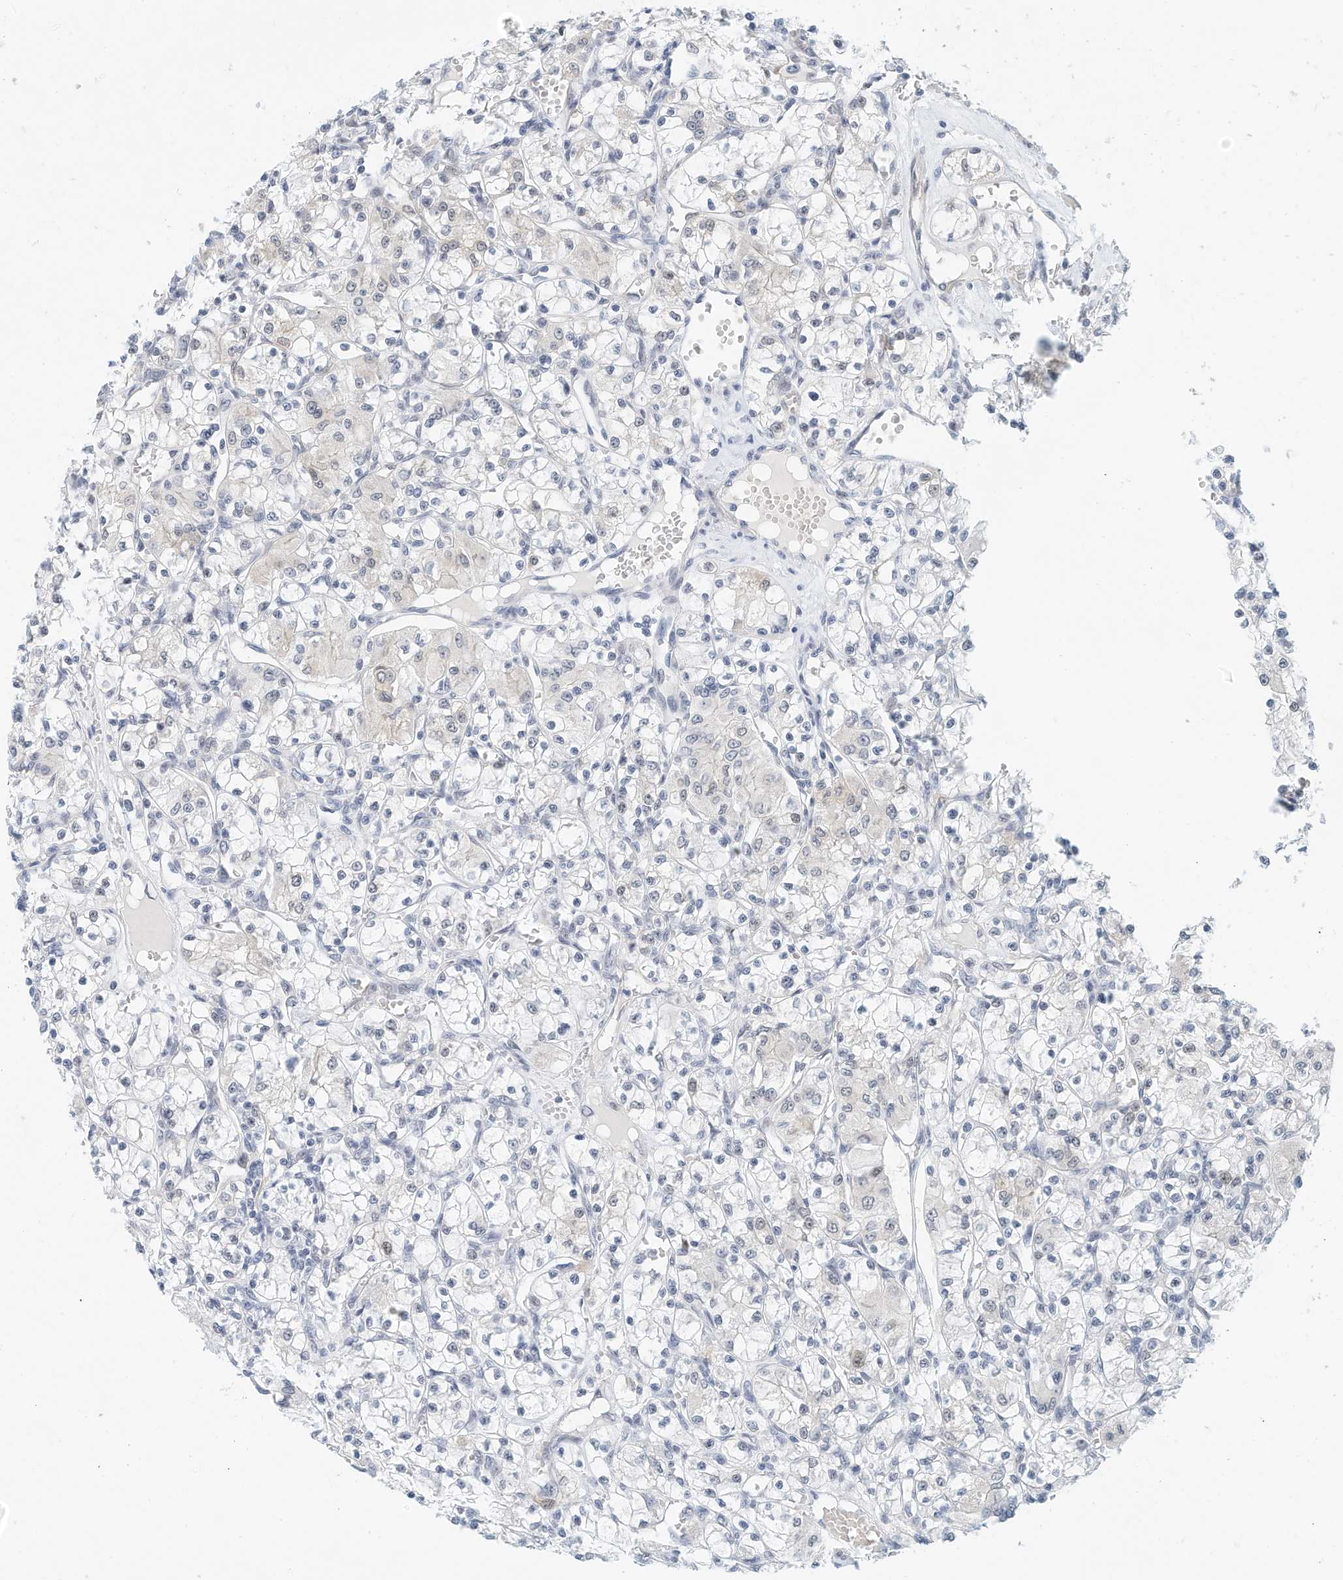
{"staining": {"intensity": "negative", "quantity": "none", "location": "none"}, "tissue": "renal cancer", "cell_type": "Tumor cells", "image_type": "cancer", "snomed": [{"axis": "morphology", "description": "Adenocarcinoma, NOS"}, {"axis": "topography", "description": "Kidney"}], "caption": "Immunohistochemistry (IHC) of renal adenocarcinoma exhibits no staining in tumor cells.", "gene": "ARHGAP28", "patient": {"sex": "female", "age": 59}}